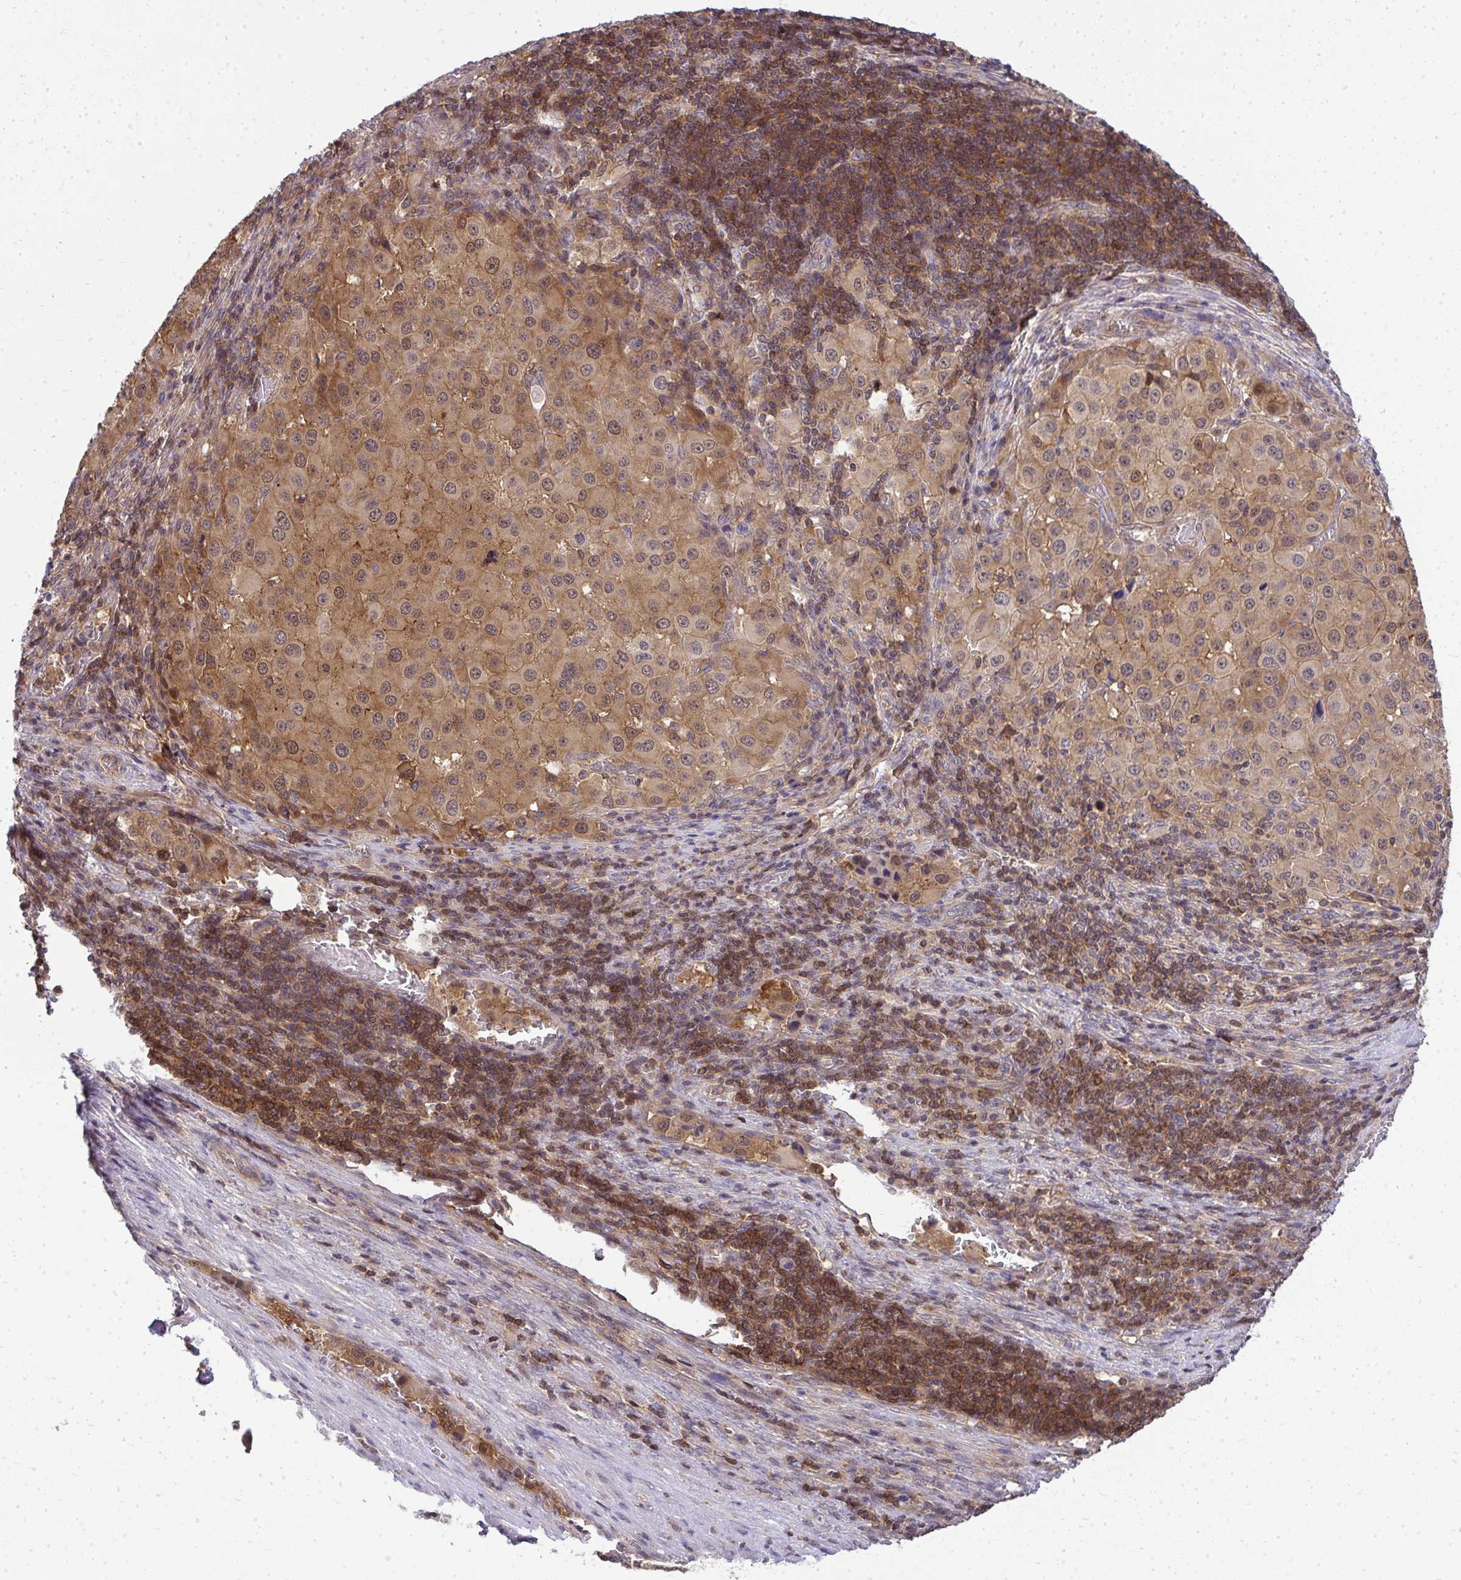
{"staining": {"intensity": "weak", "quantity": ">75%", "location": "cytoplasmic/membranous,nuclear"}, "tissue": "melanoma", "cell_type": "Tumor cells", "image_type": "cancer", "snomed": [{"axis": "morphology", "description": "Malignant melanoma, Metastatic site"}, {"axis": "topography", "description": "Lymph node"}], "caption": "Protein expression analysis of human melanoma reveals weak cytoplasmic/membranous and nuclear expression in approximately >75% of tumor cells. (DAB (3,3'-diaminobenzidine) IHC with brightfield microscopy, high magnification).", "gene": "HDHD2", "patient": {"sex": "female", "age": 65}}